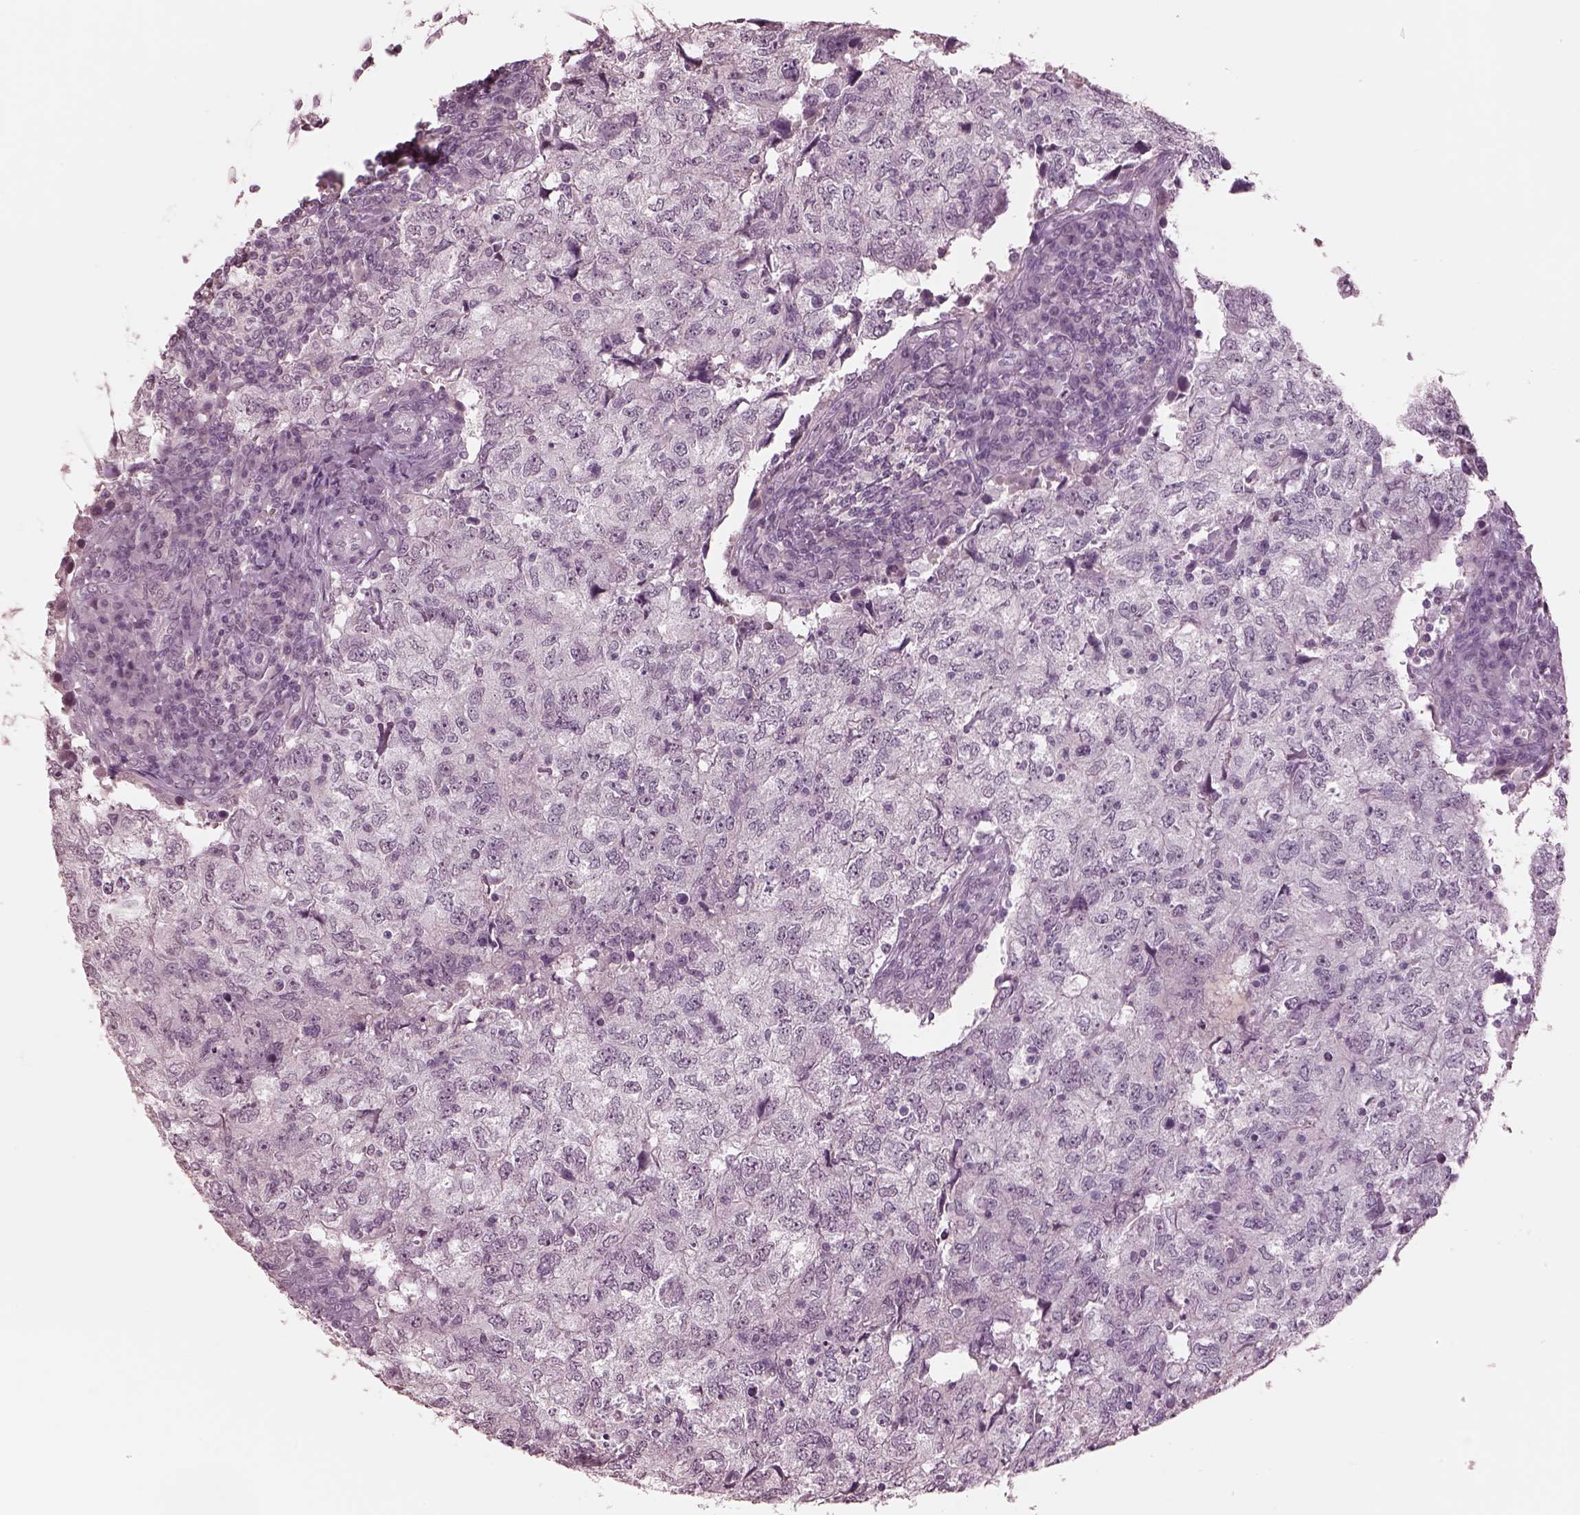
{"staining": {"intensity": "negative", "quantity": "none", "location": "none"}, "tissue": "breast cancer", "cell_type": "Tumor cells", "image_type": "cancer", "snomed": [{"axis": "morphology", "description": "Duct carcinoma"}, {"axis": "topography", "description": "Breast"}], "caption": "Tumor cells are negative for brown protein staining in breast intraductal carcinoma.", "gene": "GARIN4", "patient": {"sex": "female", "age": 30}}